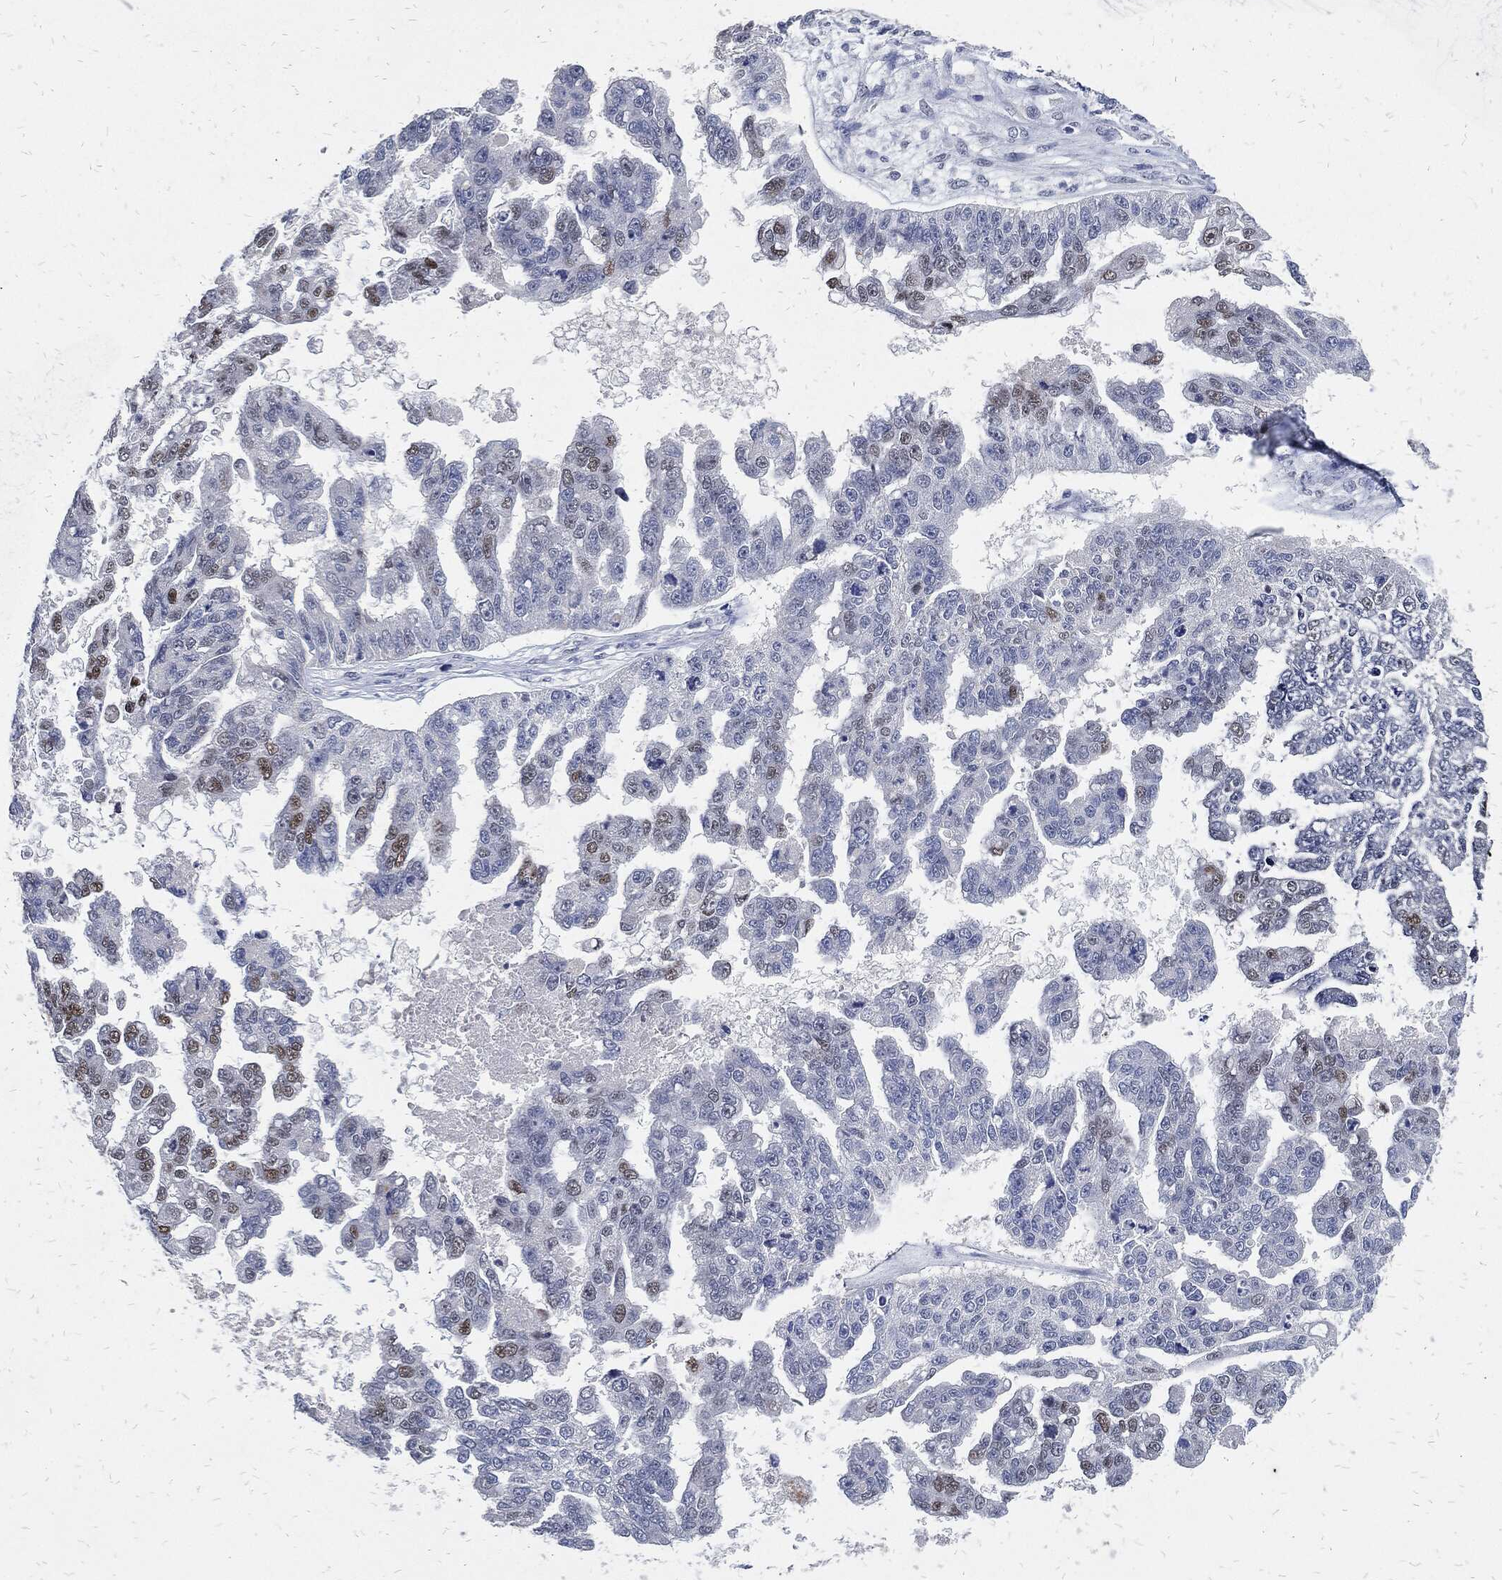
{"staining": {"intensity": "moderate", "quantity": "<25%", "location": "nuclear"}, "tissue": "ovarian cancer", "cell_type": "Tumor cells", "image_type": "cancer", "snomed": [{"axis": "morphology", "description": "Cystadenocarcinoma, serous, NOS"}, {"axis": "topography", "description": "Ovary"}], "caption": "Ovarian cancer stained for a protein (brown) shows moderate nuclear positive staining in about <25% of tumor cells.", "gene": "JUN", "patient": {"sex": "female", "age": 58}}